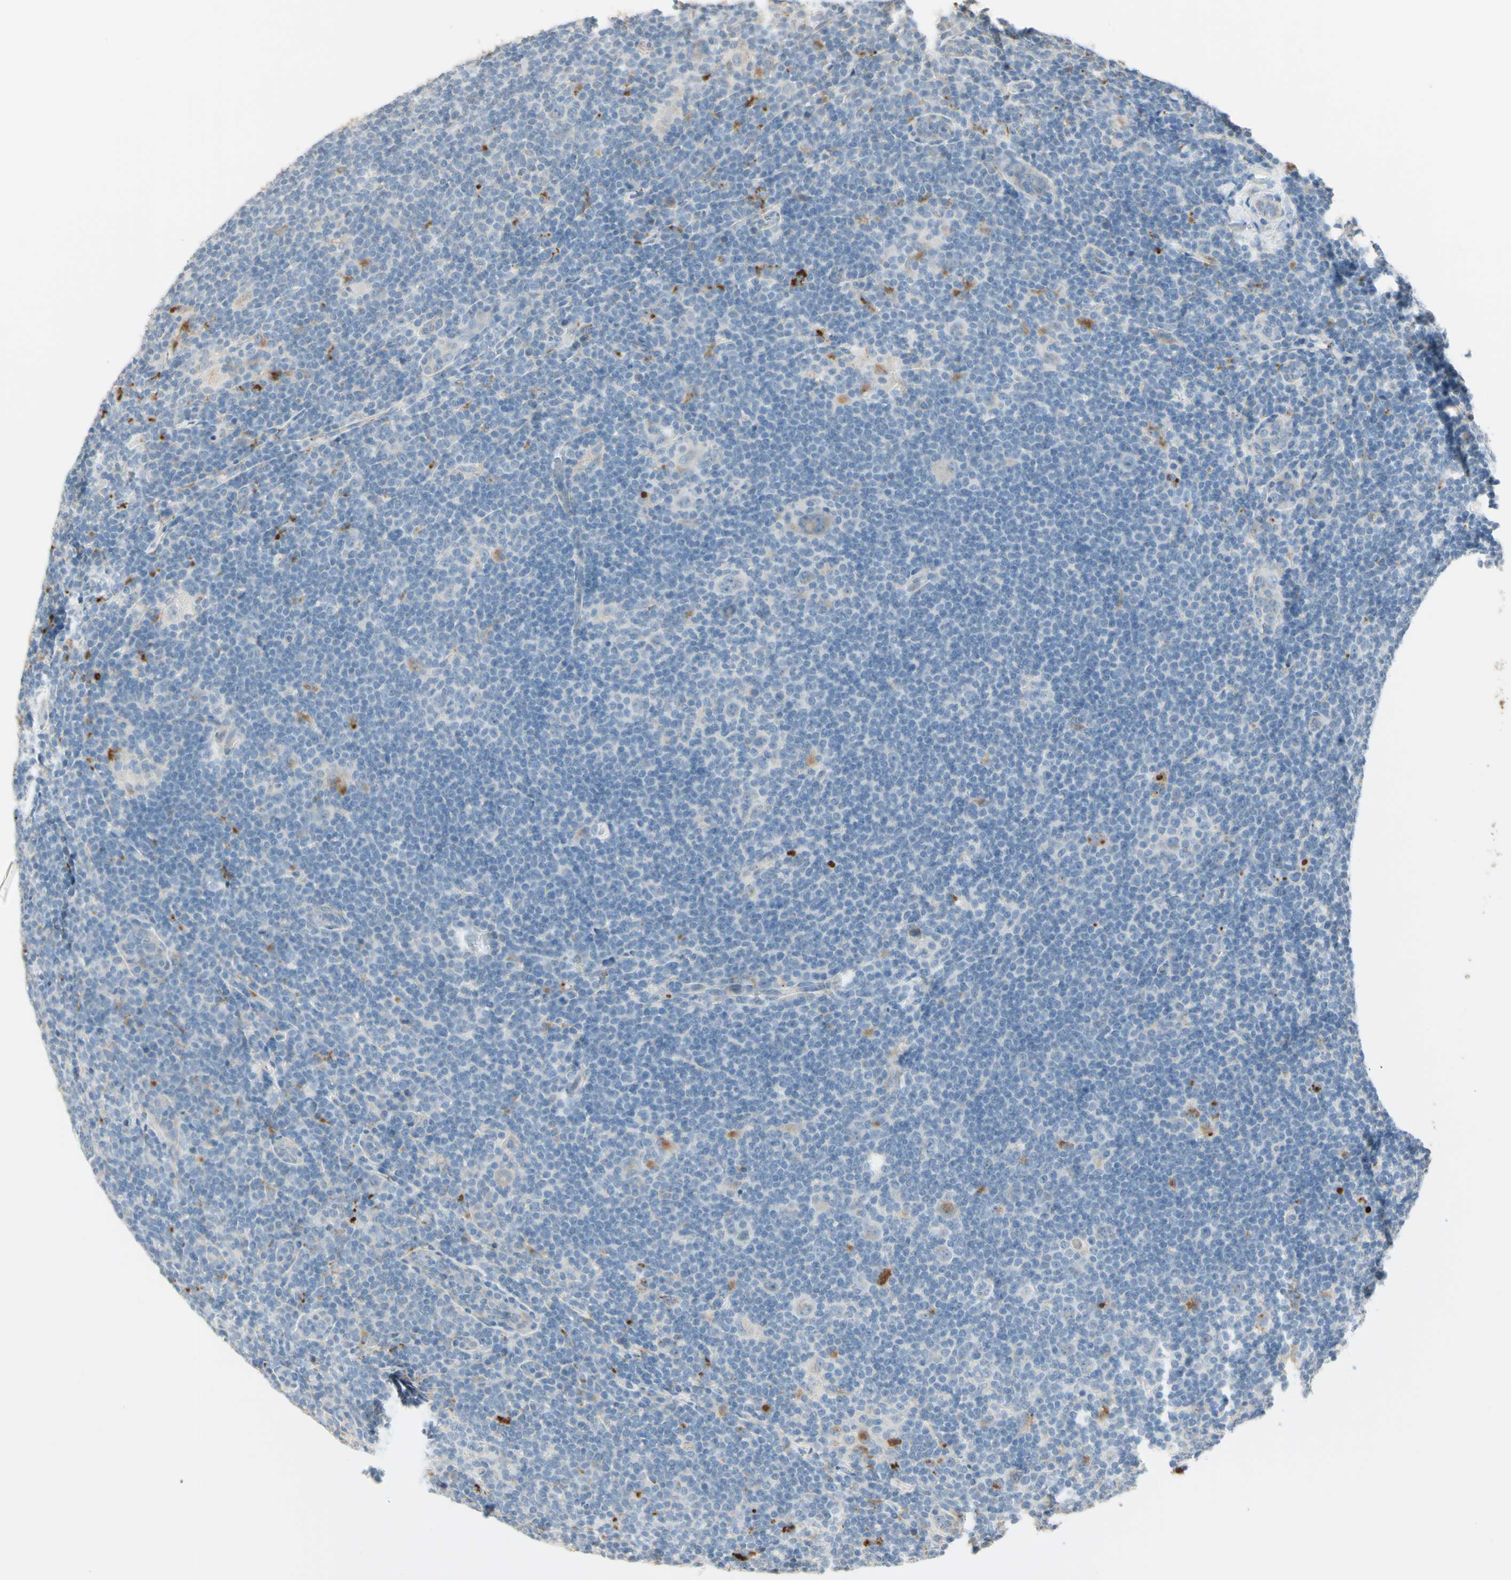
{"staining": {"intensity": "weak", "quantity": "25%-75%", "location": "cytoplasmic/membranous"}, "tissue": "lymphoma", "cell_type": "Tumor cells", "image_type": "cancer", "snomed": [{"axis": "morphology", "description": "Hodgkin's disease, NOS"}, {"axis": "topography", "description": "Lymph node"}], "caption": "A micrograph showing weak cytoplasmic/membranous positivity in about 25%-75% of tumor cells in Hodgkin's disease, as visualized by brown immunohistochemical staining.", "gene": "ANGPTL1", "patient": {"sex": "female", "age": 57}}